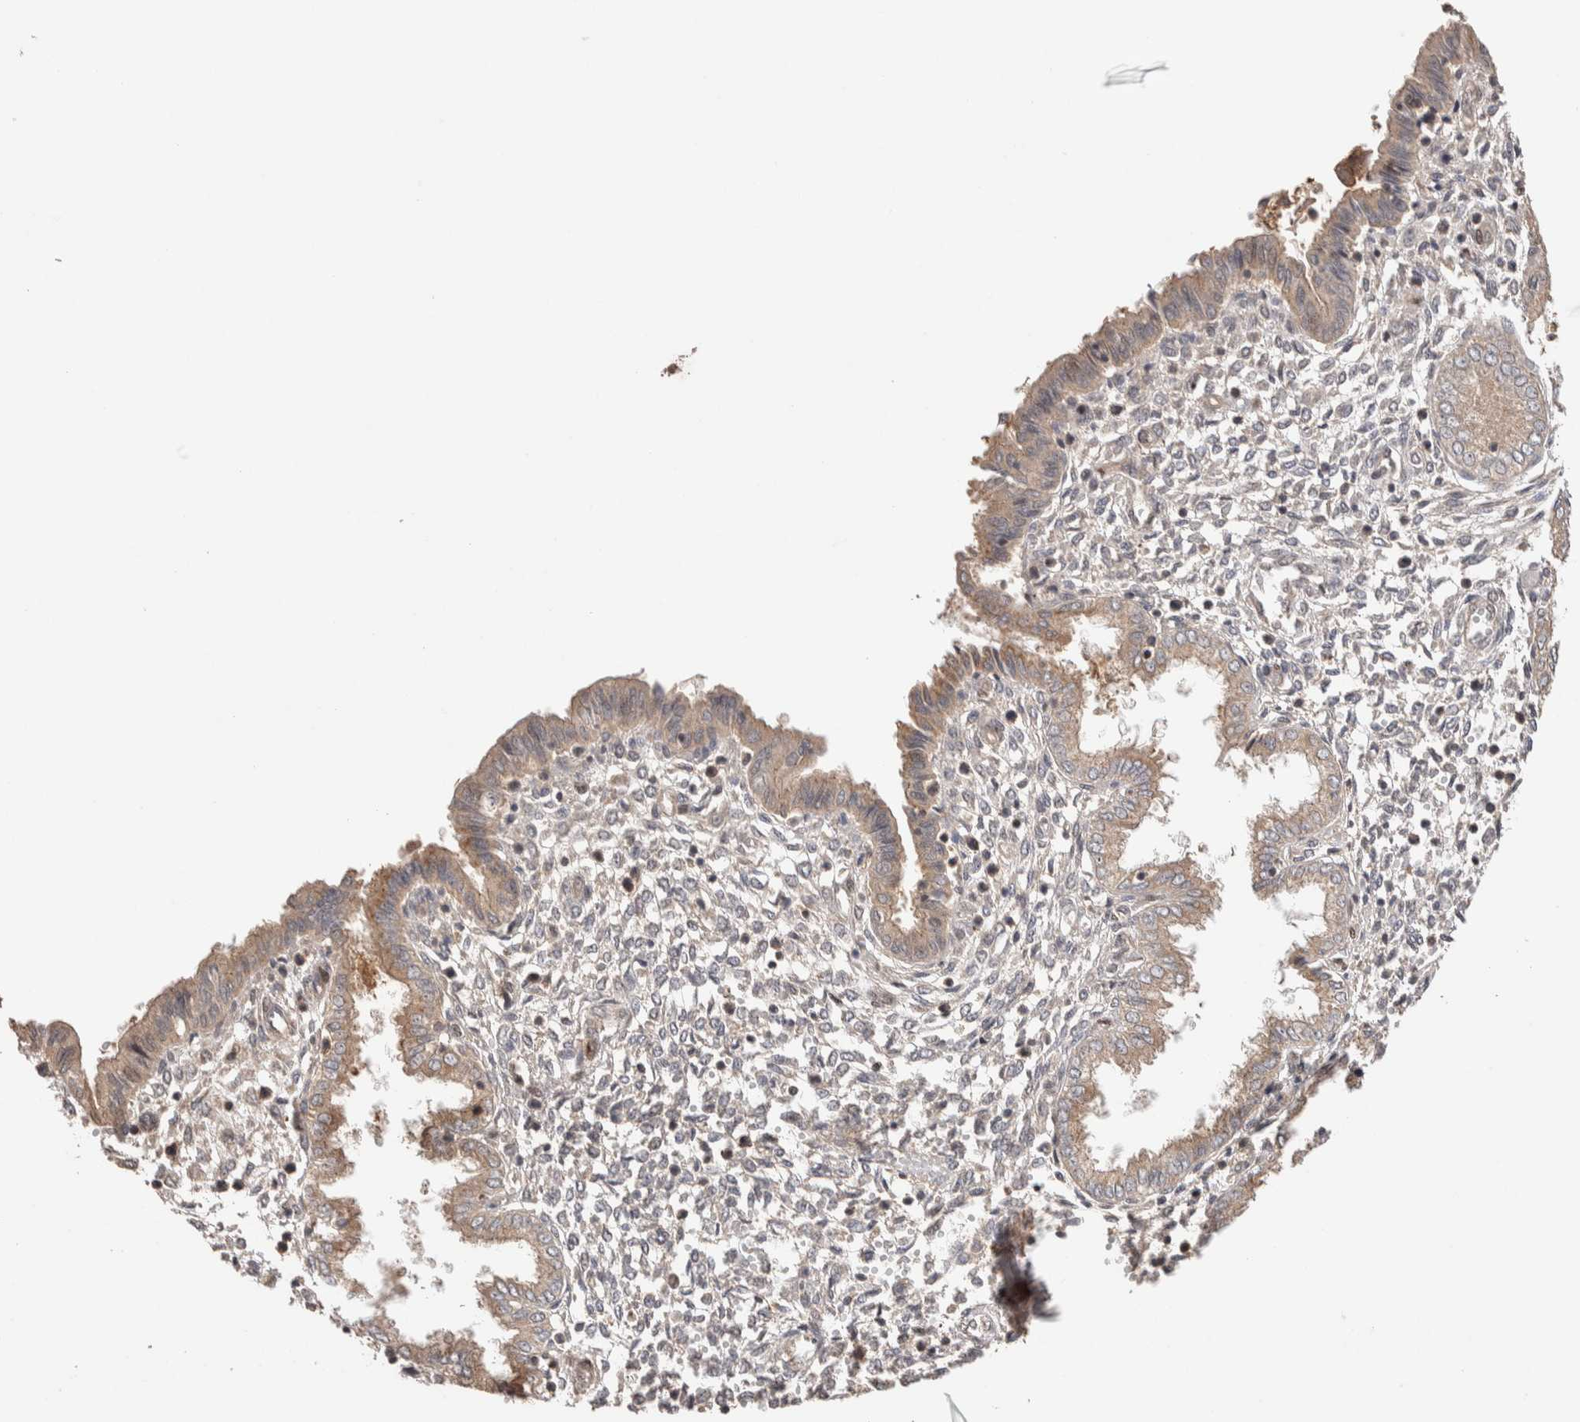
{"staining": {"intensity": "weak", "quantity": "25%-75%", "location": "cytoplasmic/membranous"}, "tissue": "endometrium", "cell_type": "Cells in endometrial stroma", "image_type": "normal", "snomed": [{"axis": "morphology", "description": "Normal tissue, NOS"}, {"axis": "topography", "description": "Endometrium"}], "caption": "A photomicrograph of human endometrium stained for a protein demonstrates weak cytoplasmic/membranous brown staining in cells in endometrial stroma. (DAB (3,3'-diaminobenzidine) = brown stain, brightfield microscopy at high magnification).", "gene": "PRDM15", "patient": {"sex": "female", "age": 33}}